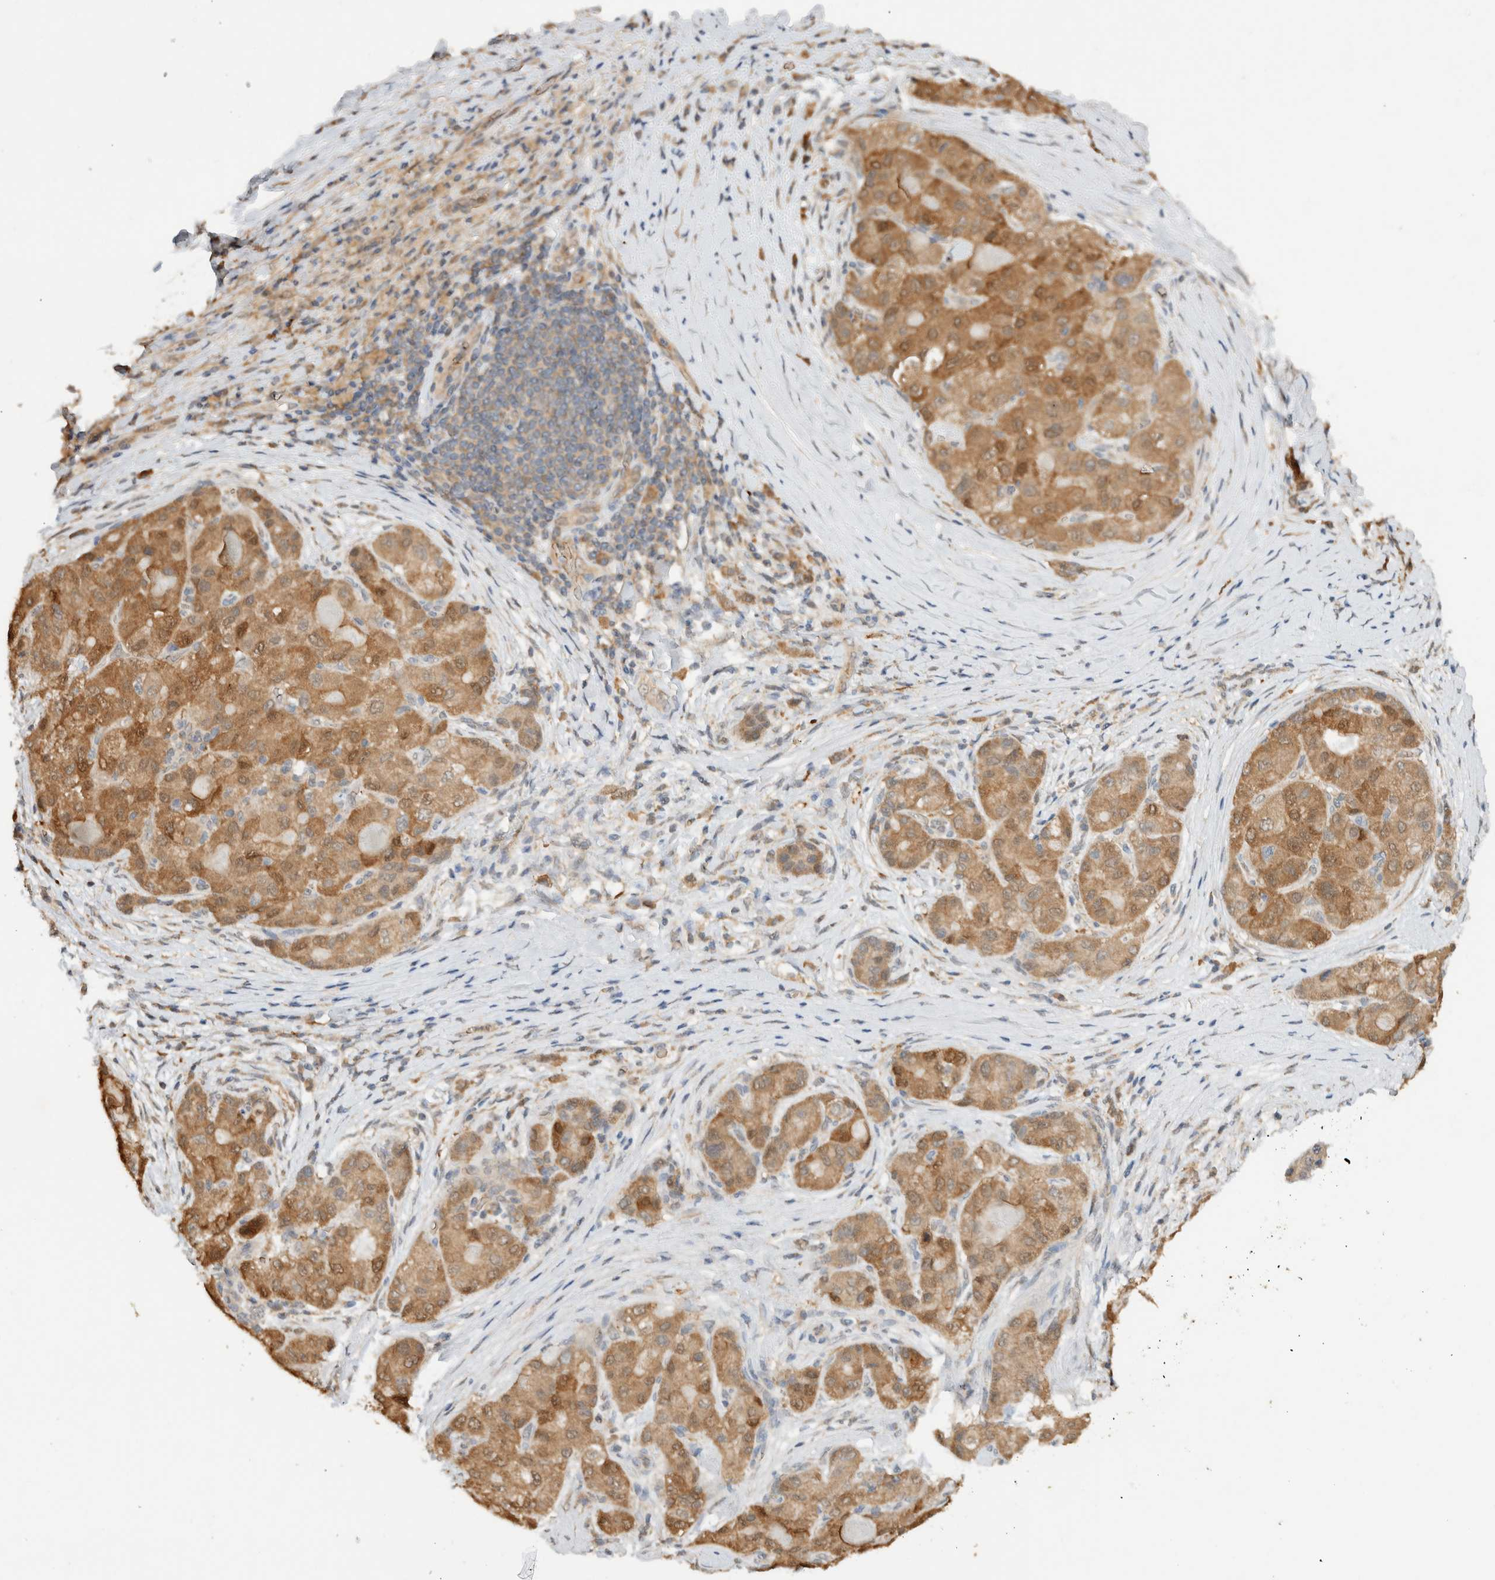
{"staining": {"intensity": "moderate", "quantity": ">75%", "location": "cytoplasmic/membranous"}, "tissue": "liver cancer", "cell_type": "Tumor cells", "image_type": "cancer", "snomed": [{"axis": "morphology", "description": "Carcinoma, Hepatocellular, NOS"}, {"axis": "topography", "description": "Liver"}], "caption": "Liver hepatocellular carcinoma stained for a protein exhibits moderate cytoplasmic/membranous positivity in tumor cells.", "gene": "CA13", "patient": {"sex": "male", "age": 80}}